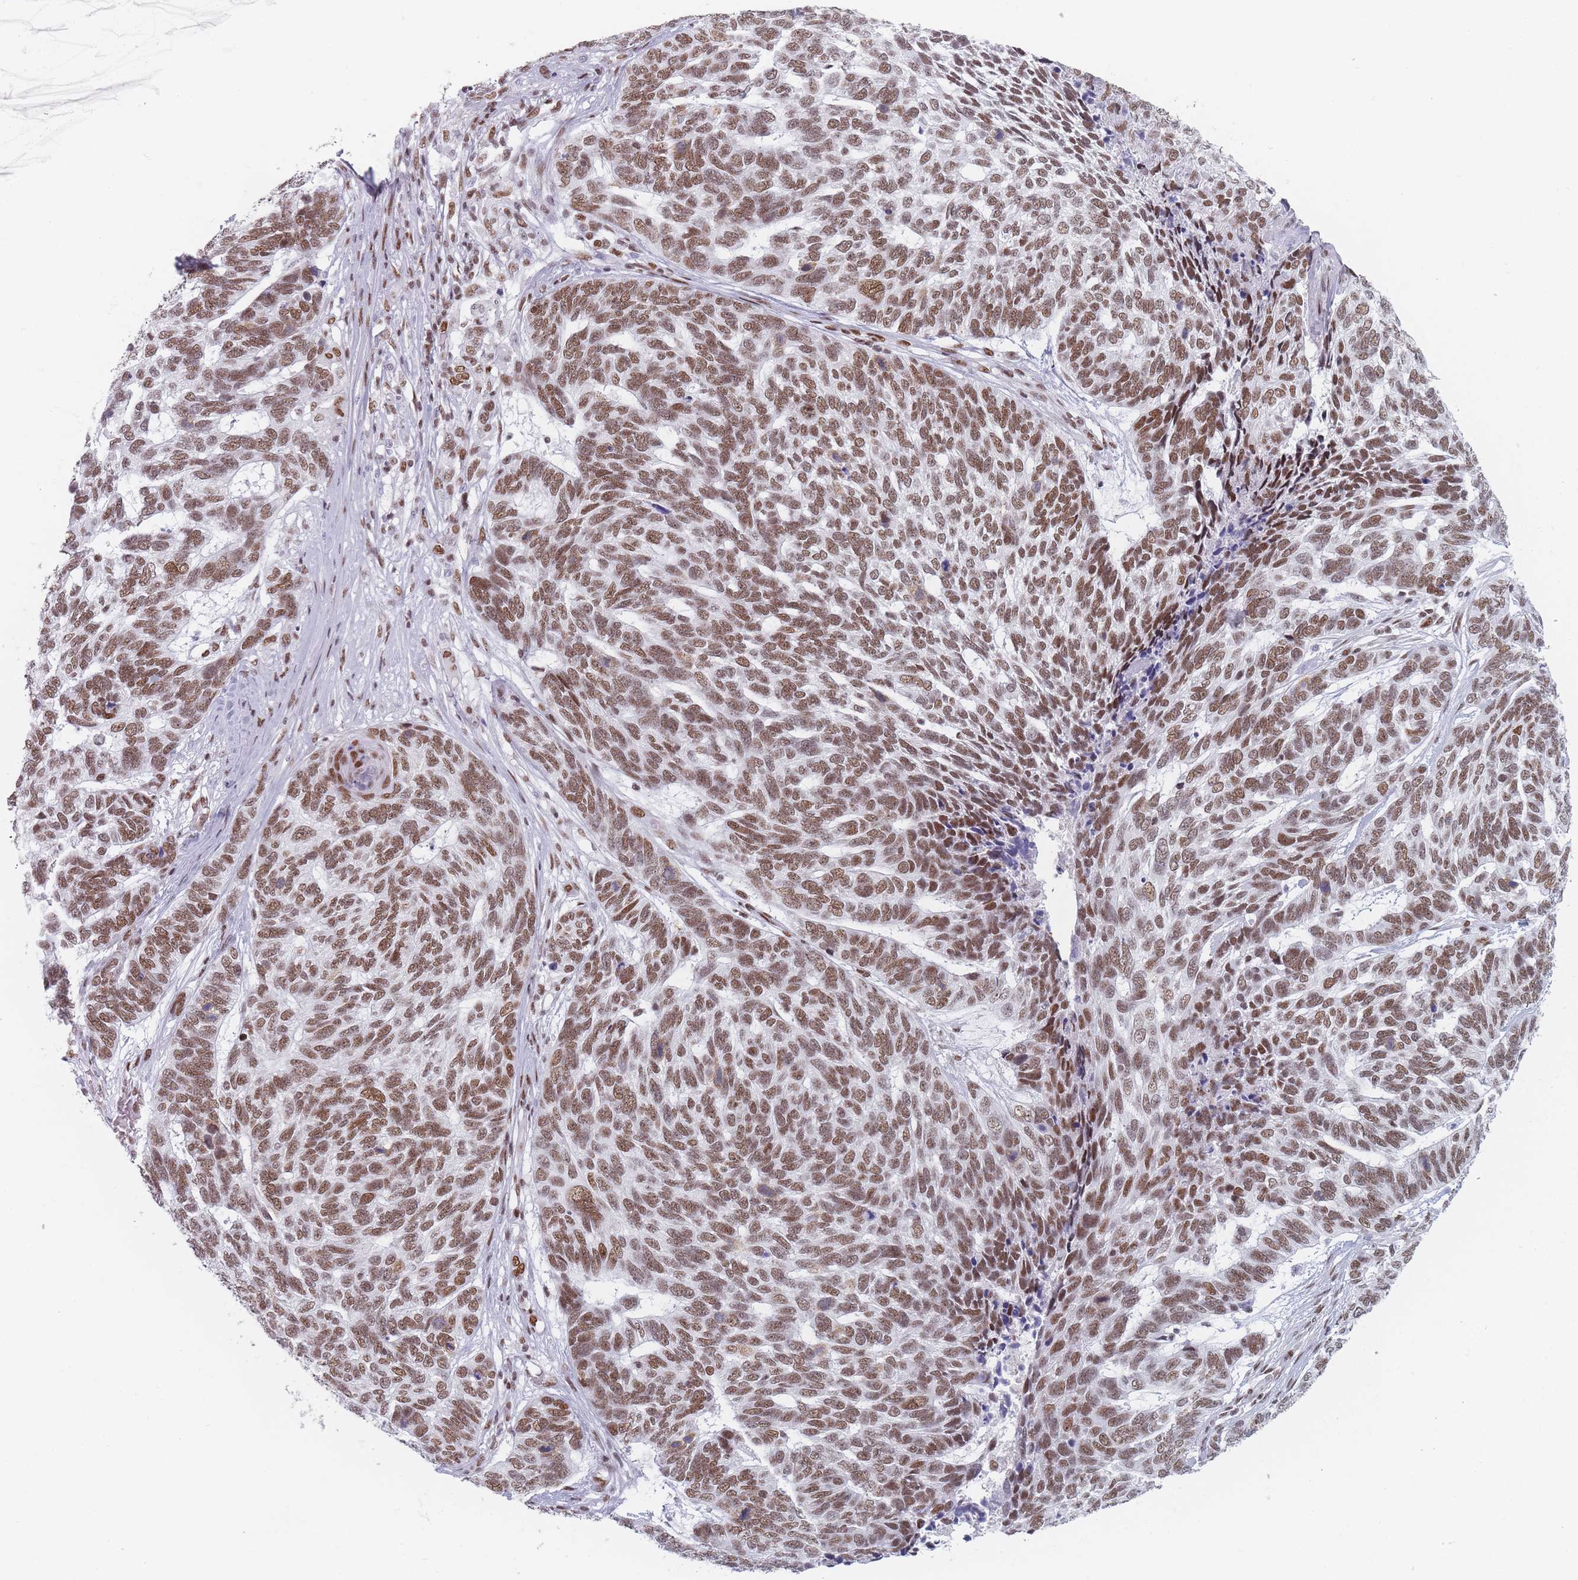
{"staining": {"intensity": "moderate", "quantity": ">75%", "location": "nuclear"}, "tissue": "skin cancer", "cell_type": "Tumor cells", "image_type": "cancer", "snomed": [{"axis": "morphology", "description": "Basal cell carcinoma"}, {"axis": "topography", "description": "Skin"}], "caption": "The photomicrograph reveals immunohistochemical staining of basal cell carcinoma (skin). There is moderate nuclear positivity is identified in approximately >75% of tumor cells.", "gene": "SAFB2", "patient": {"sex": "female", "age": 65}}